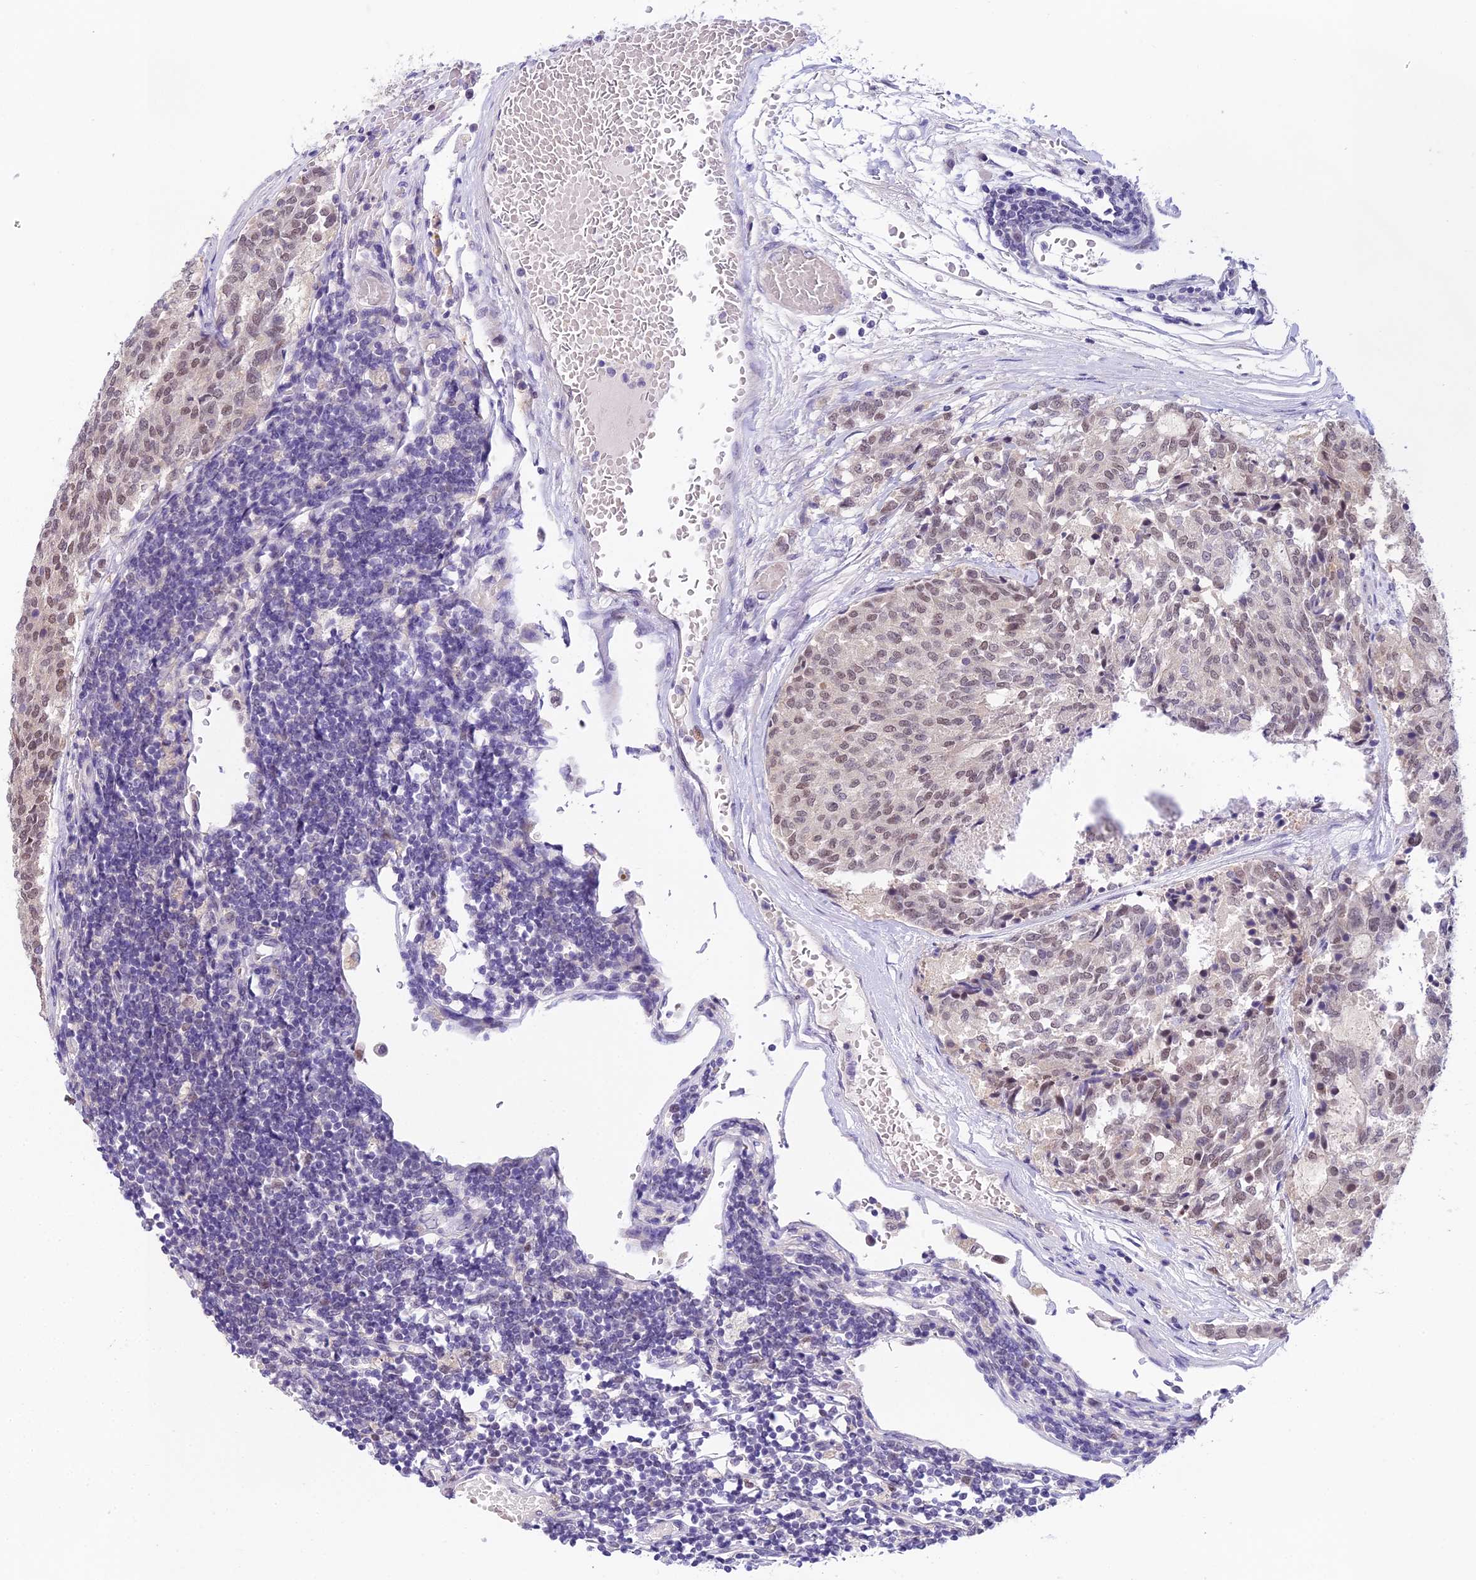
{"staining": {"intensity": "weak", "quantity": "25%-75%", "location": "nuclear"}, "tissue": "carcinoid", "cell_type": "Tumor cells", "image_type": "cancer", "snomed": [{"axis": "morphology", "description": "Carcinoid, malignant, NOS"}, {"axis": "topography", "description": "Pancreas"}], "caption": "Protein analysis of carcinoid tissue demonstrates weak nuclear expression in approximately 25%-75% of tumor cells.", "gene": "MAT2A", "patient": {"sex": "female", "age": 54}}